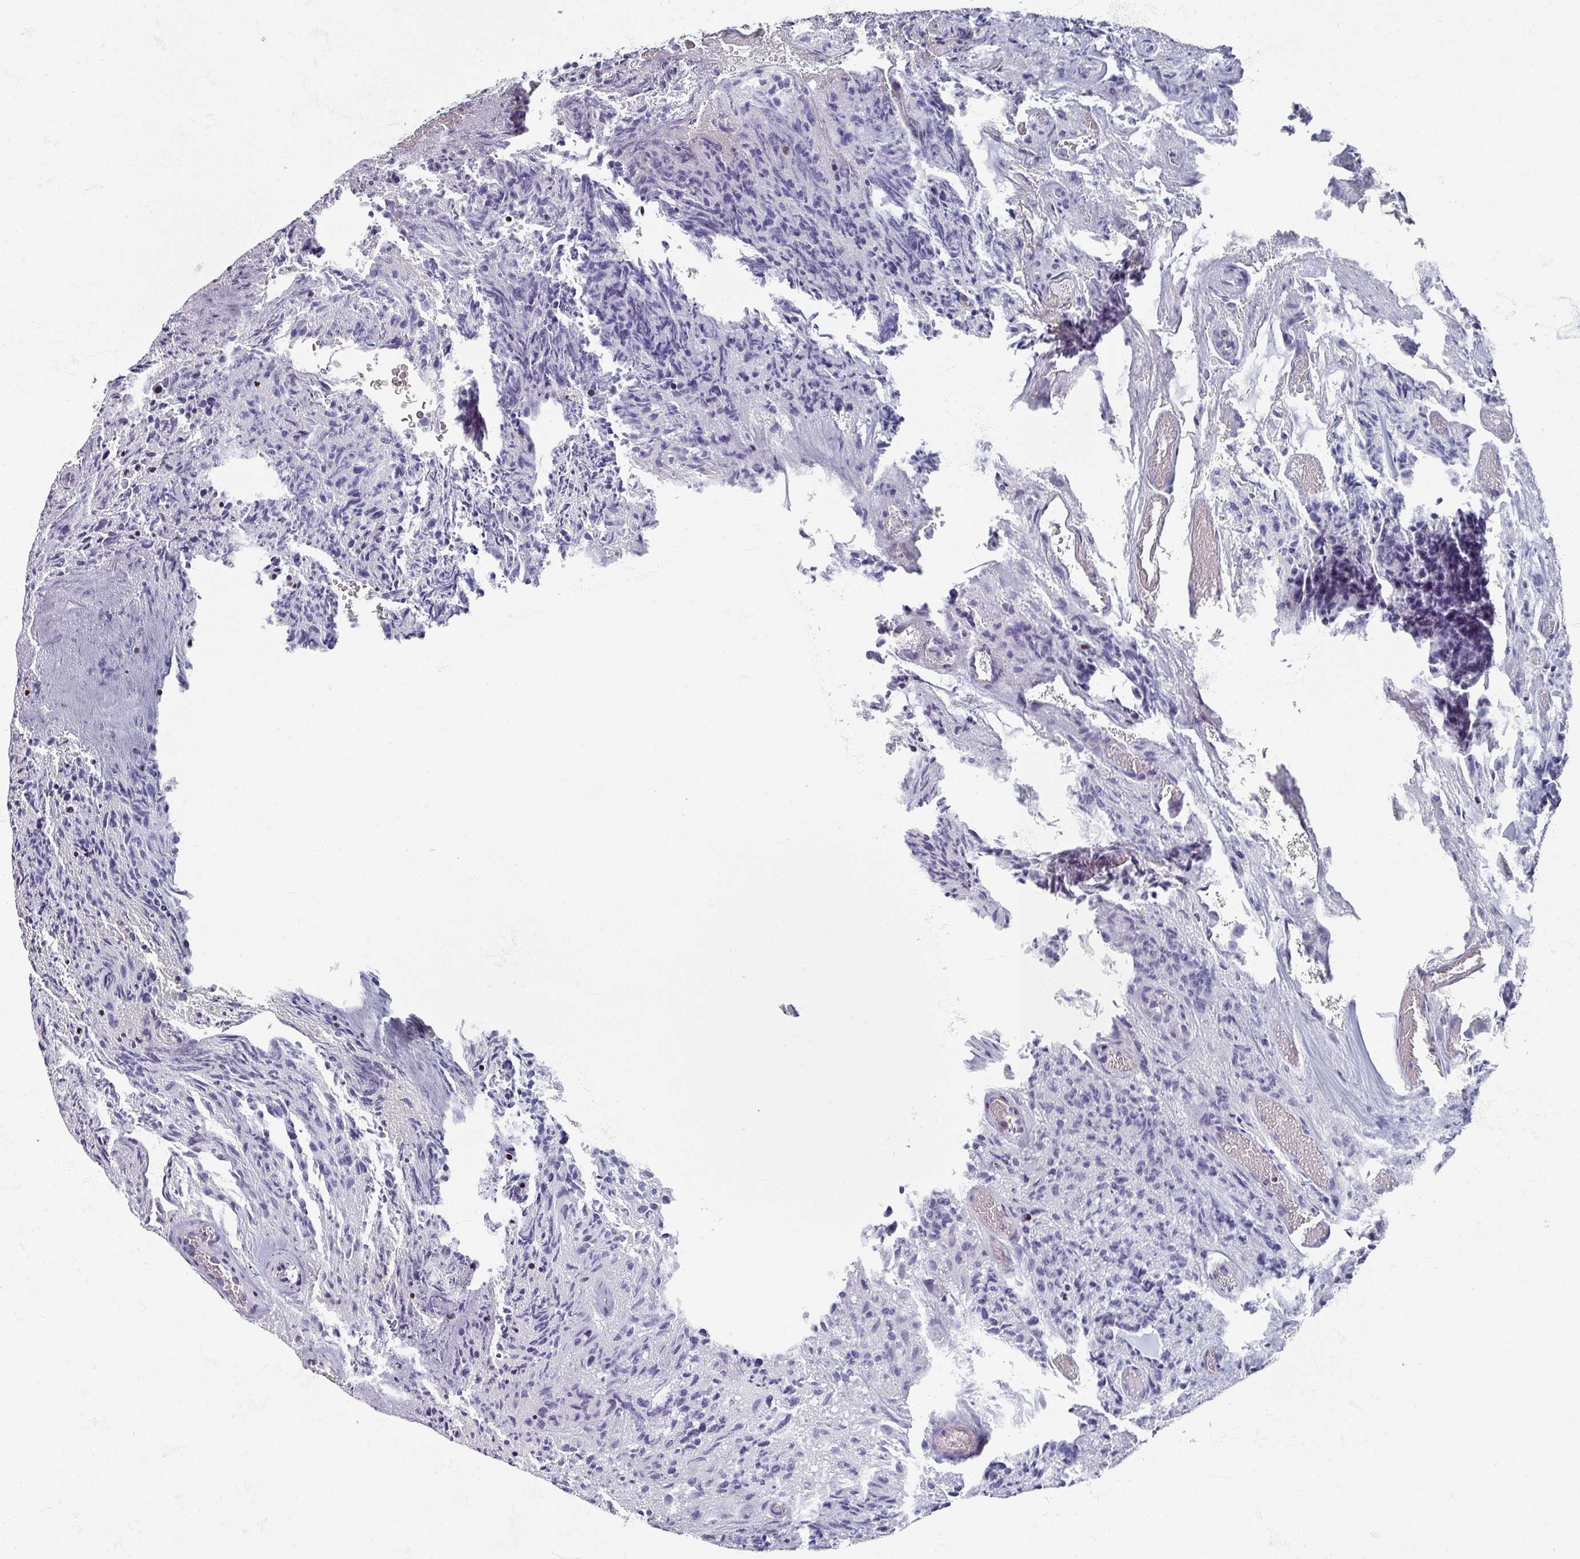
{"staining": {"intensity": "negative", "quantity": "none", "location": "none"}, "tissue": "glioma", "cell_type": "Tumor cells", "image_type": "cancer", "snomed": [{"axis": "morphology", "description": "Glioma, malignant, High grade"}, {"axis": "topography", "description": "Brain"}], "caption": "The image displays no staining of tumor cells in malignant high-grade glioma.", "gene": "OMG", "patient": {"sex": "male", "age": 36}}